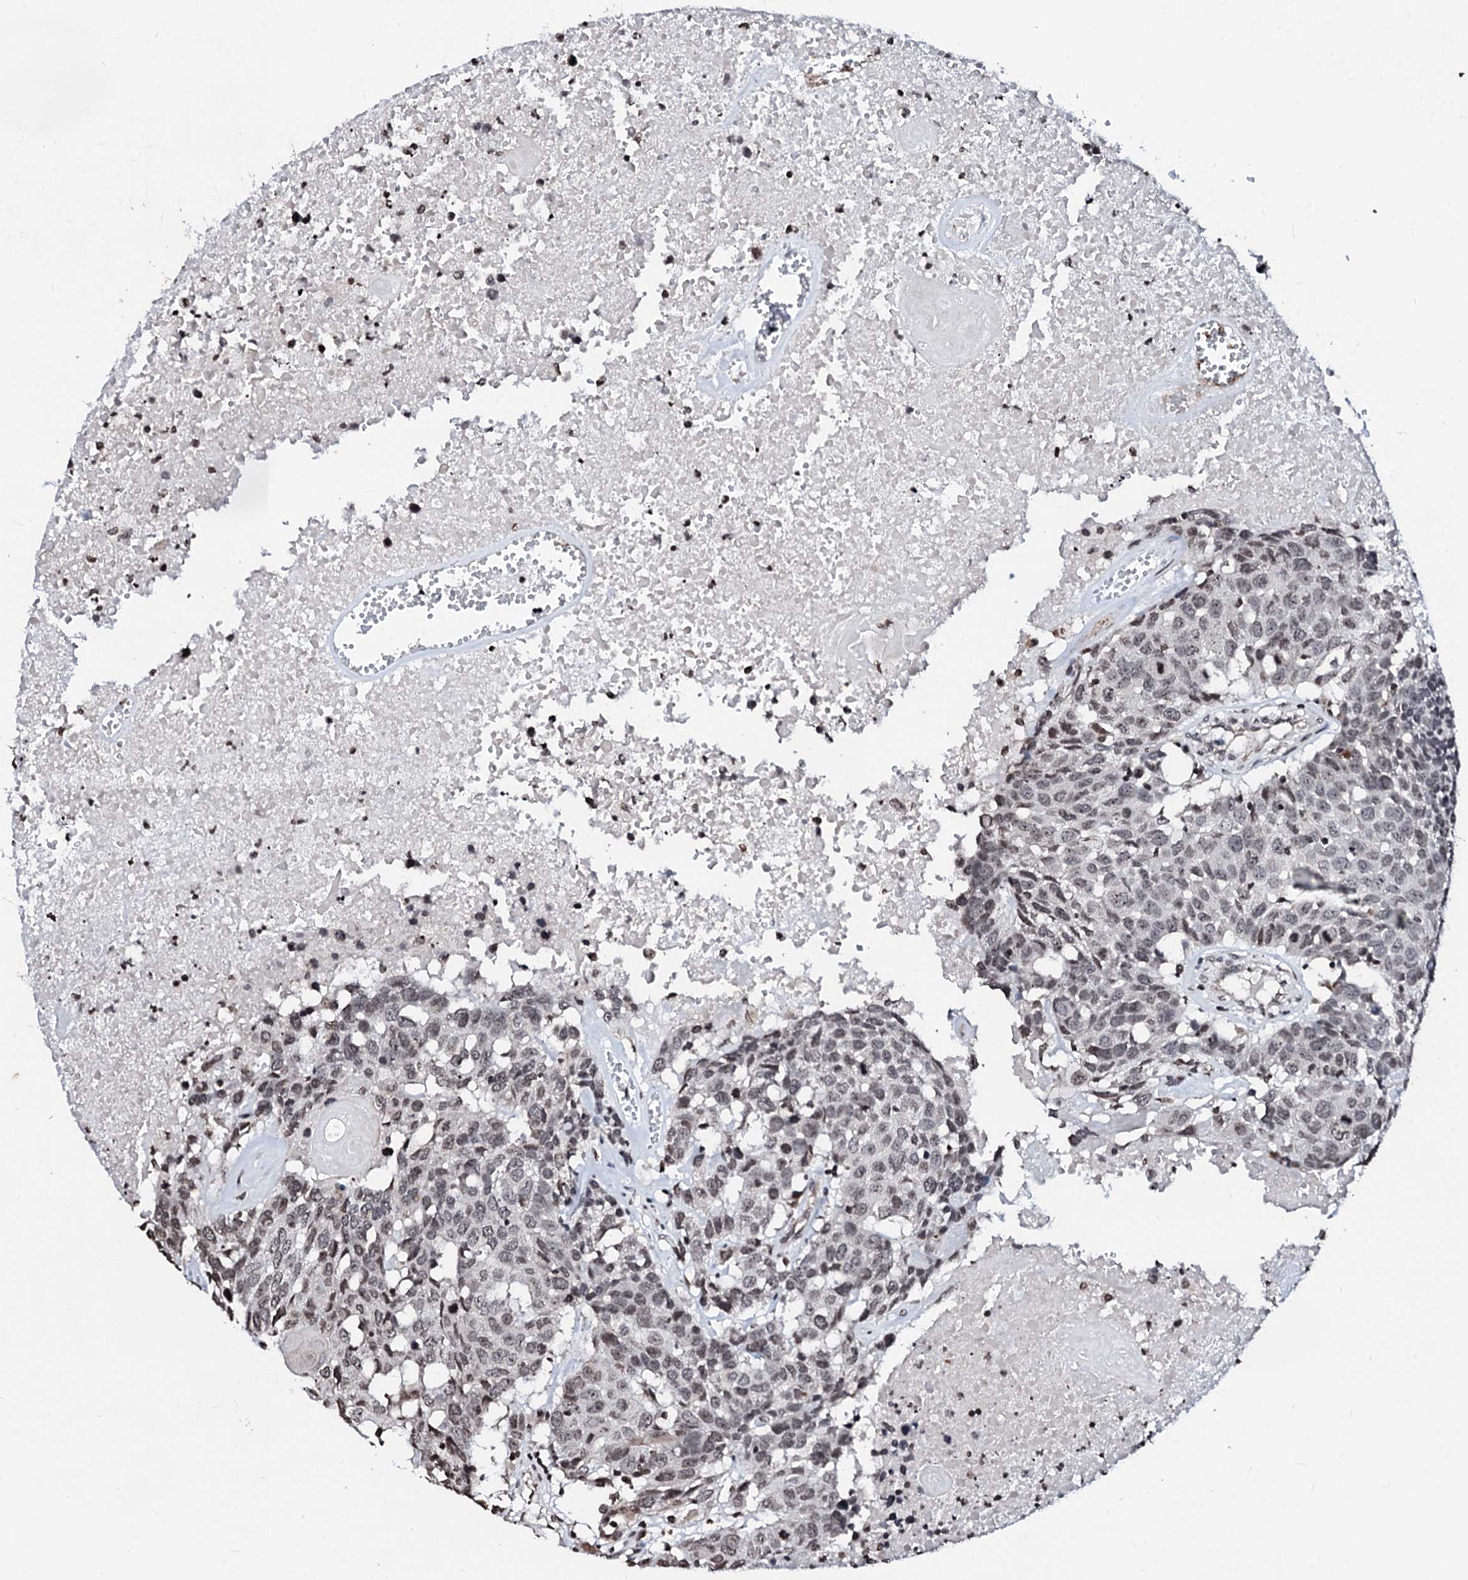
{"staining": {"intensity": "weak", "quantity": ">75%", "location": "nuclear"}, "tissue": "head and neck cancer", "cell_type": "Tumor cells", "image_type": "cancer", "snomed": [{"axis": "morphology", "description": "Squamous cell carcinoma, NOS"}, {"axis": "topography", "description": "Head-Neck"}], "caption": "A histopathology image showing weak nuclear staining in about >75% of tumor cells in head and neck cancer (squamous cell carcinoma), as visualized by brown immunohistochemical staining.", "gene": "LSM11", "patient": {"sex": "male", "age": 66}}